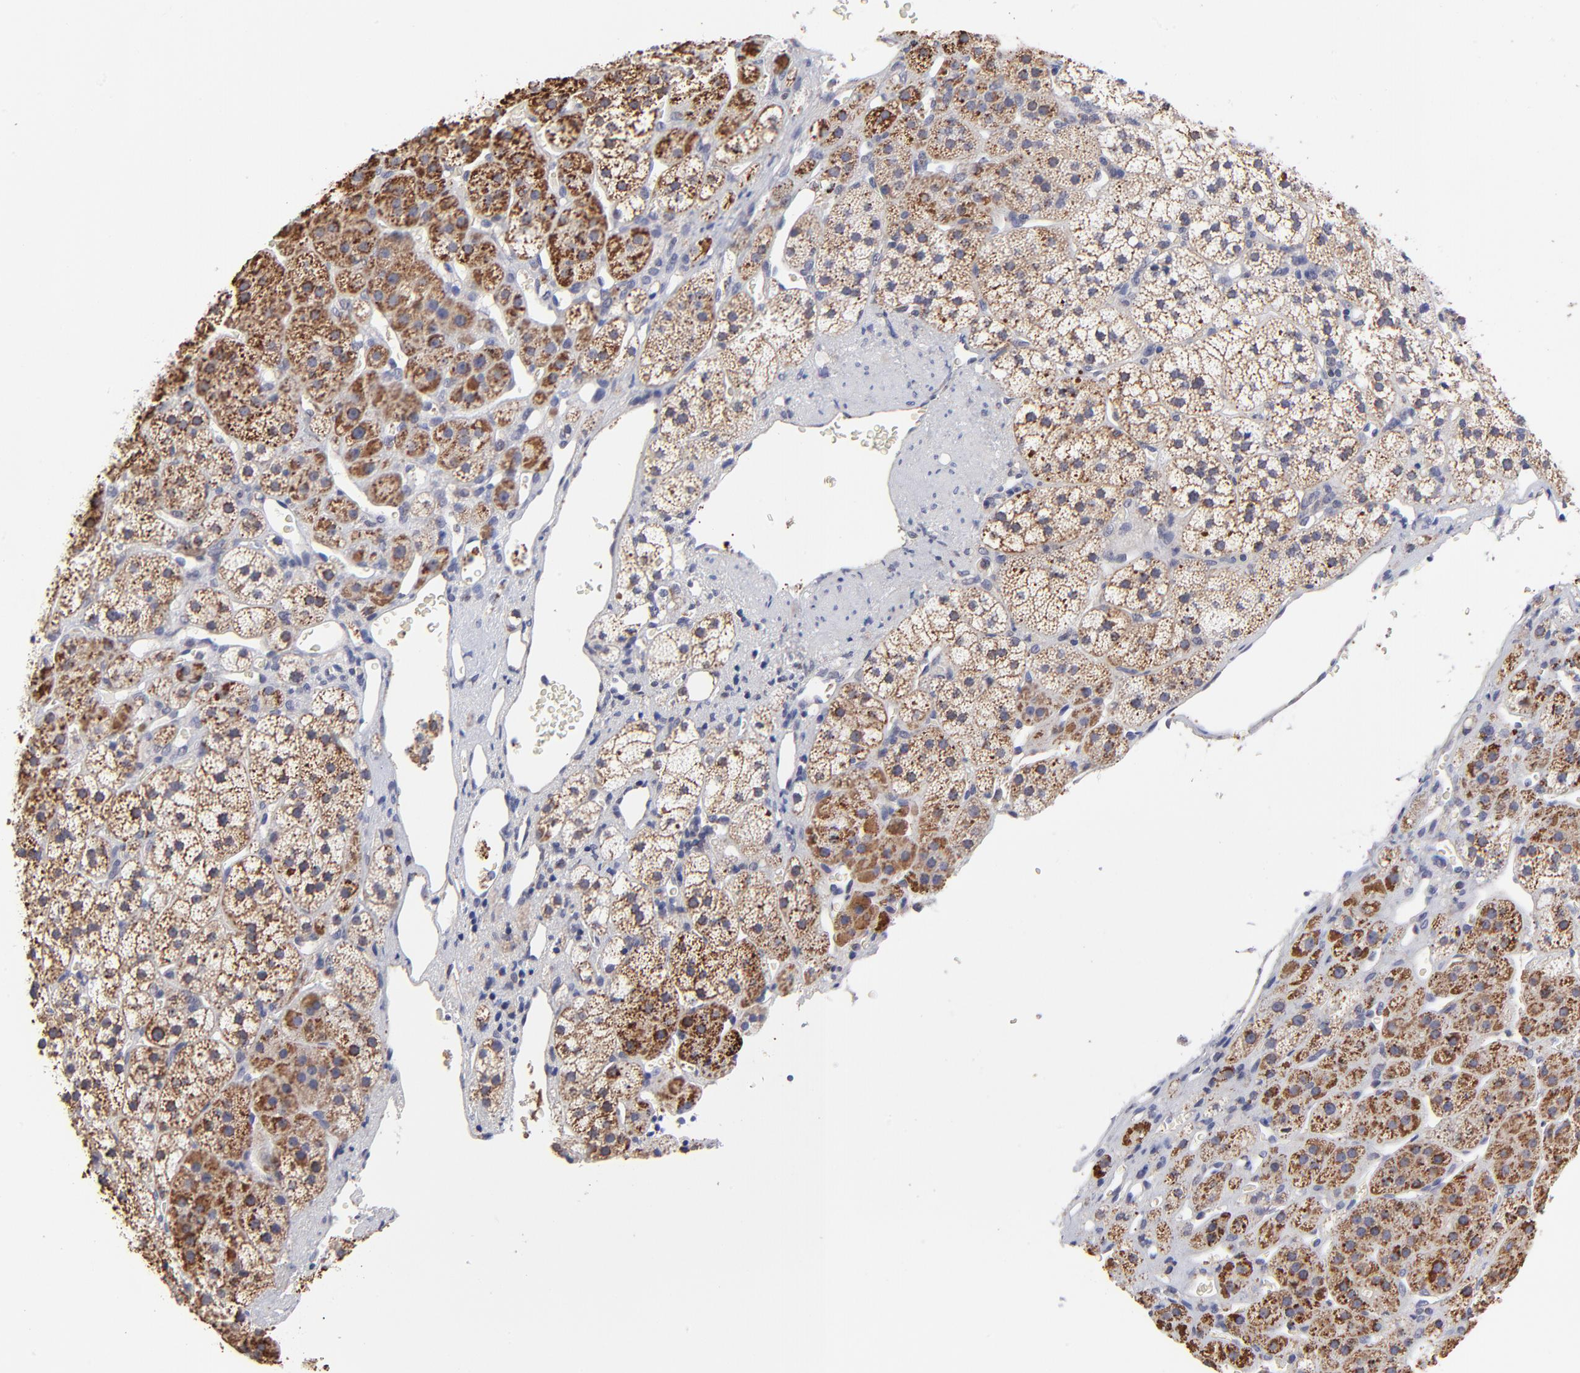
{"staining": {"intensity": "moderate", "quantity": "25%-75%", "location": "cytoplasmic/membranous,nuclear"}, "tissue": "adrenal gland", "cell_type": "Glandular cells", "image_type": "normal", "snomed": [{"axis": "morphology", "description": "Normal tissue, NOS"}, {"axis": "topography", "description": "Adrenal gland"}], "caption": "Immunohistochemical staining of unremarkable human adrenal gland shows moderate cytoplasmic/membranous,nuclear protein staining in about 25%-75% of glandular cells. (DAB IHC, brown staining for protein, blue staining for nuclei).", "gene": "FBXL12", "patient": {"sex": "female", "age": 44}}